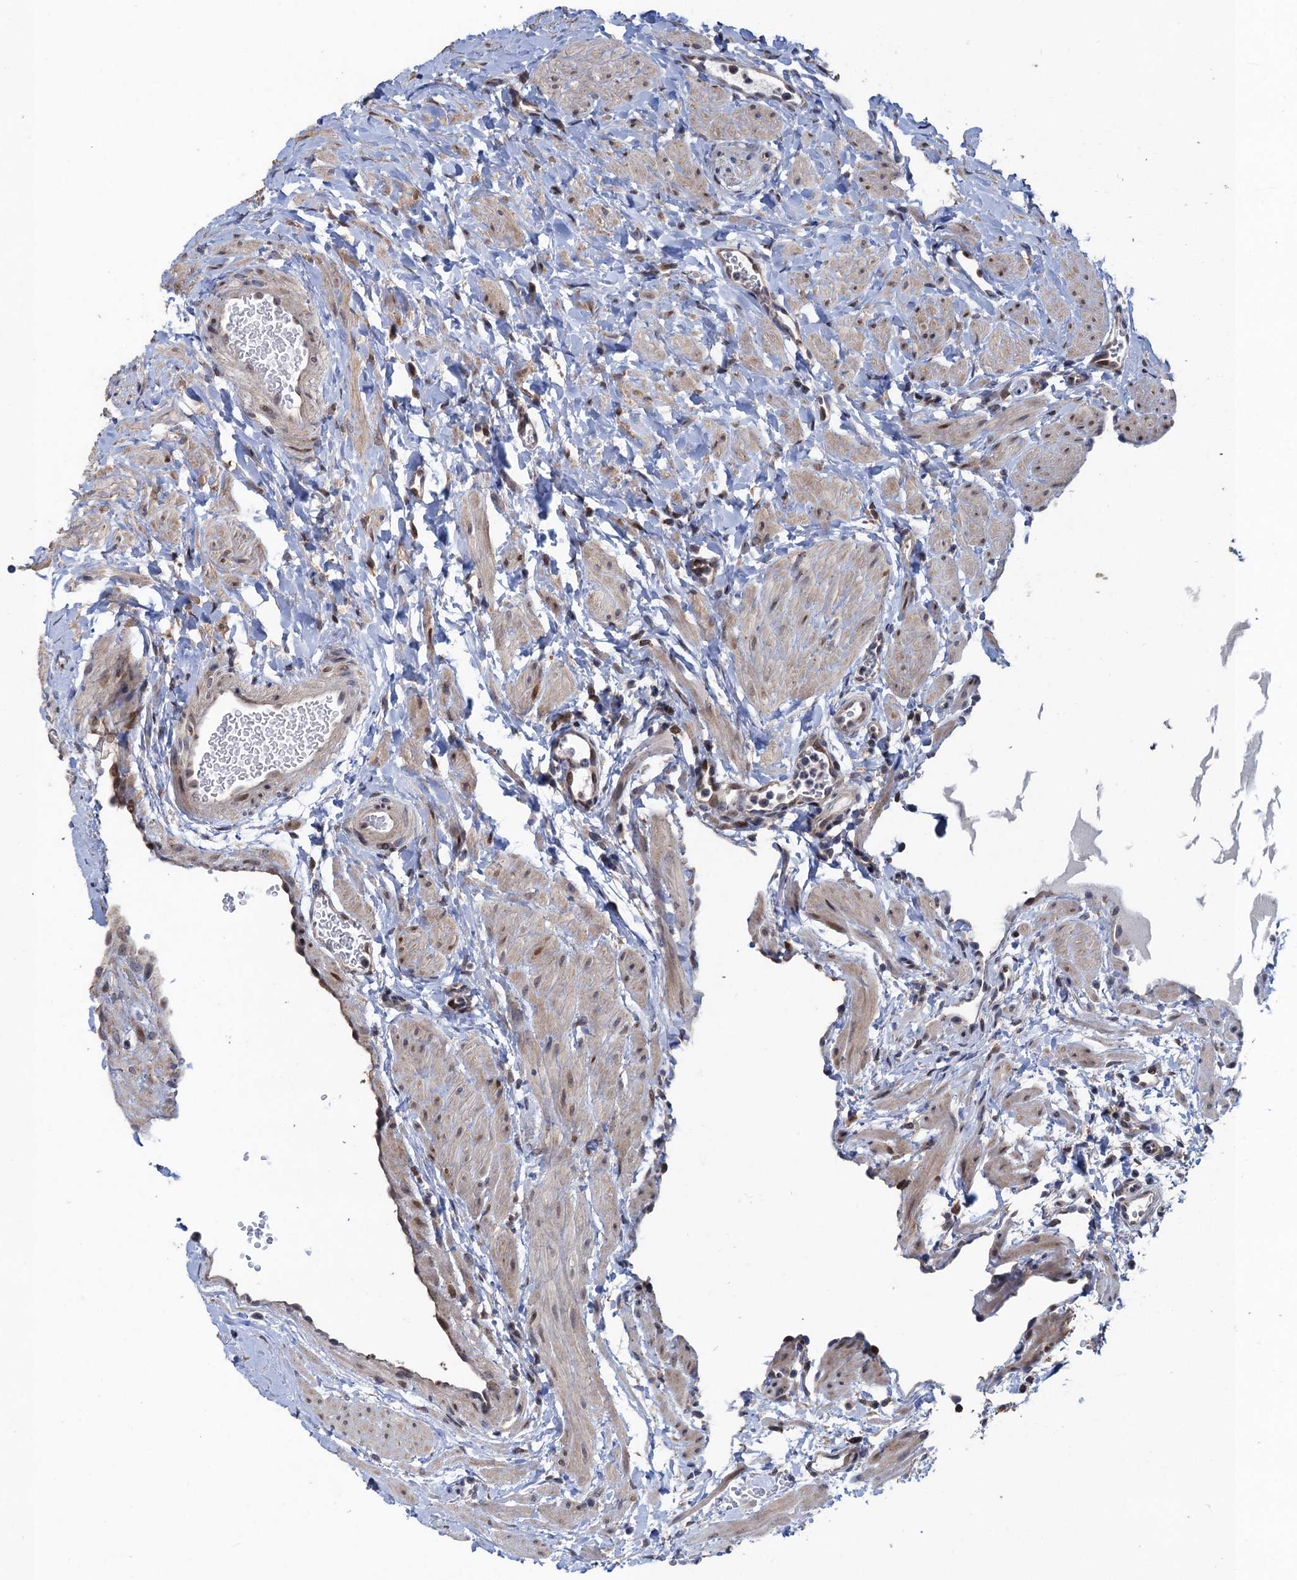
{"staining": {"intensity": "negative", "quantity": "none", "location": "none"}, "tissue": "ovary", "cell_type": "Ovarian stroma cells", "image_type": "normal", "snomed": [{"axis": "morphology", "description": "Normal tissue, NOS"}, {"axis": "morphology", "description": "Cyst, NOS"}, {"axis": "topography", "description": "Ovary"}], "caption": "This image is of normal ovary stained with immunohistochemistry to label a protein in brown with the nuclei are counter-stained blue. There is no positivity in ovarian stroma cells. Nuclei are stained in blue.", "gene": "BMERB1", "patient": {"sex": "female", "age": 33}}